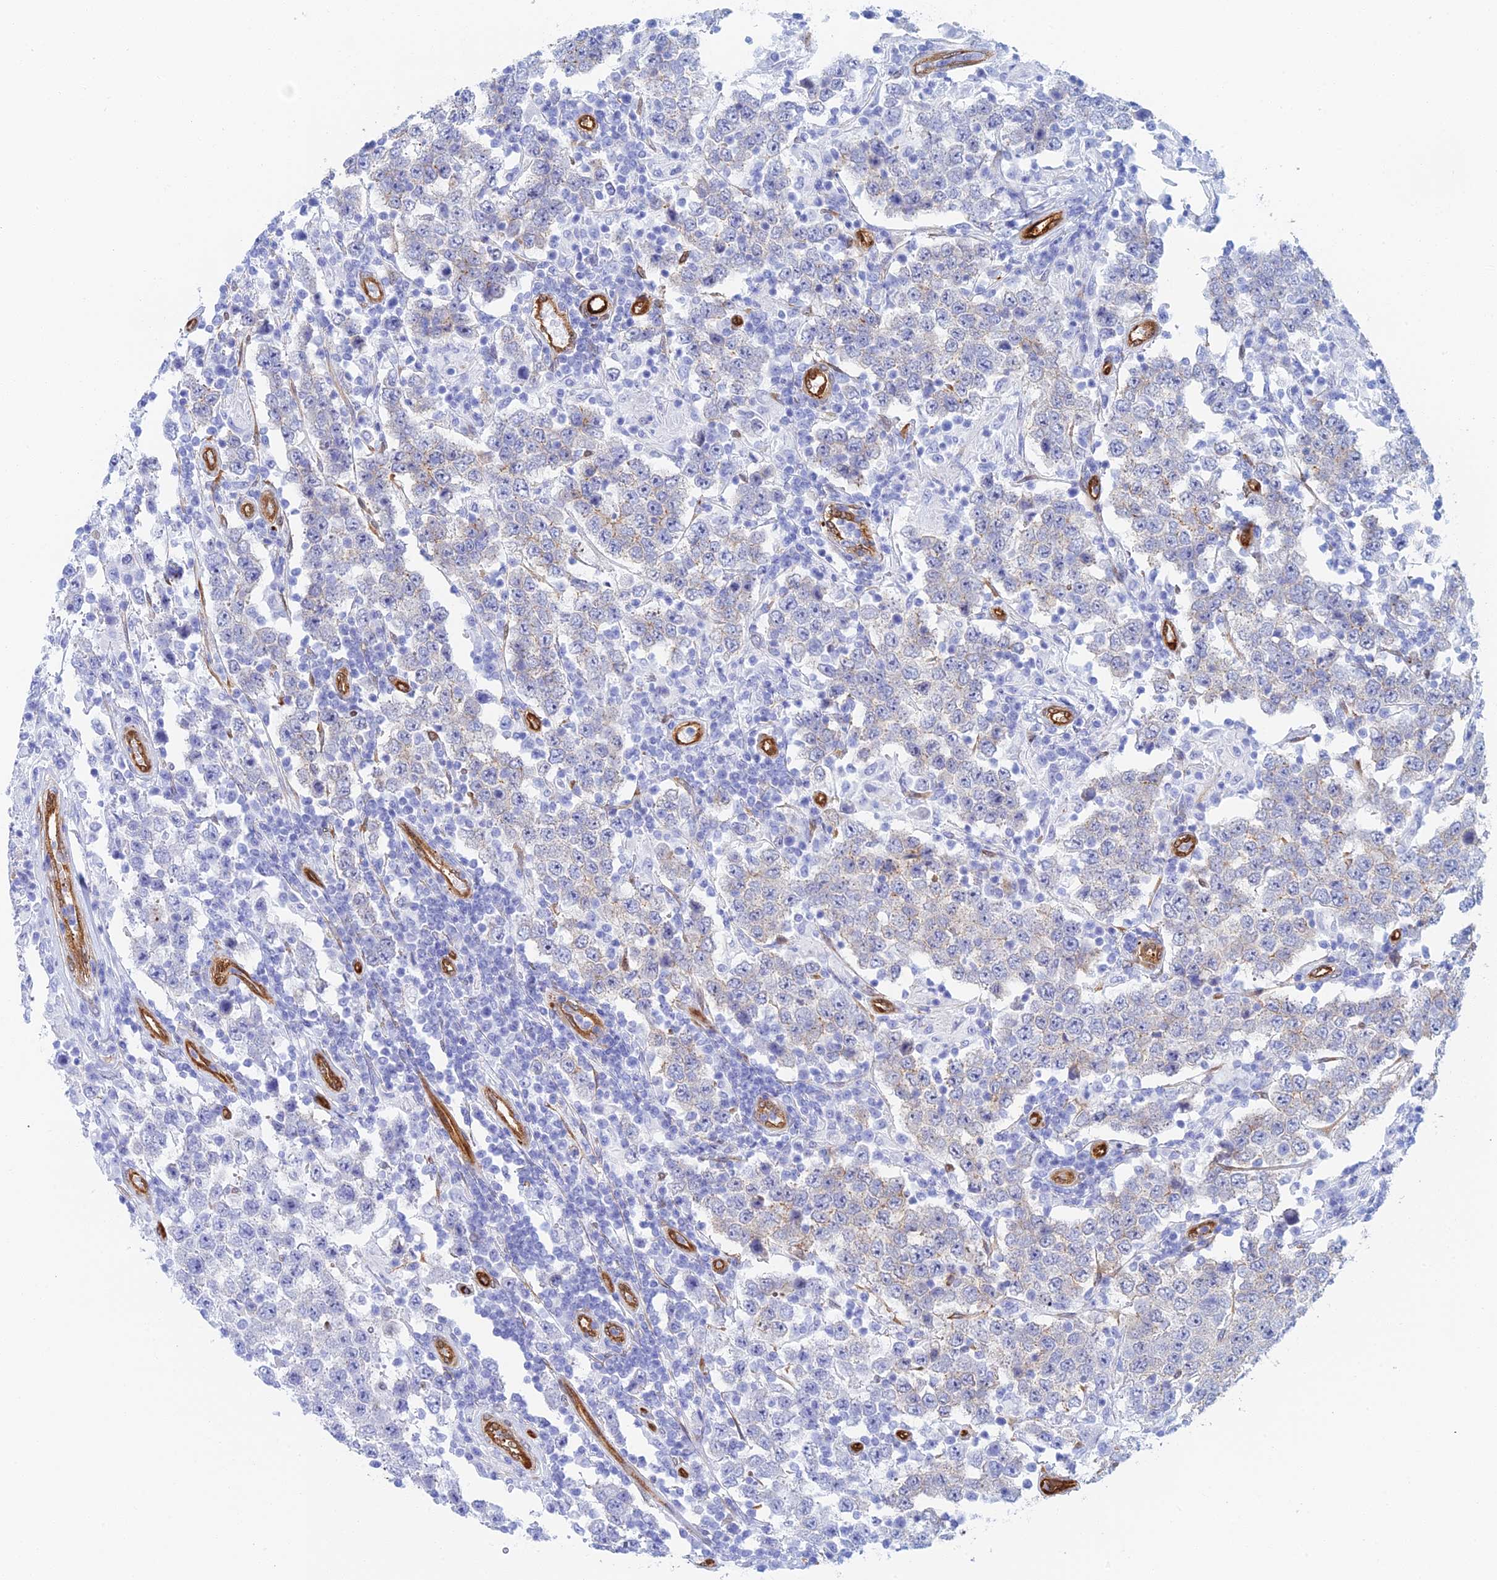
{"staining": {"intensity": "negative", "quantity": "none", "location": "none"}, "tissue": "testis cancer", "cell_type": "Tumor cells", "image_type": "cancer", "snomed": [{"axis": "morphology", "description": "Normal tissue, NOS"}, {"axis": "morphology", "description": "Urothelial carcinoma, High grade"}, {"axis": "morphology", "description": "Seminoma, NOS"}, {"axis": "morphology", "description": "Carcinoma, Embryonal, NOS"}, {"axis": "topography", "description": "Urinary bladder"}, {"axis": "topography", "description": "Testis"}], "caption": "This is a histopathology image of immunohistochemistry (IHC) staining of testis cancer, which shows no positivity in tumor cells. (DAB (3,3'-diaminobenzidine) immunohistochemistry visualized using brightfield microscopy, high magnification).", "gene": "CRIP2", "patient": {"sex": "male", "age": 41}}